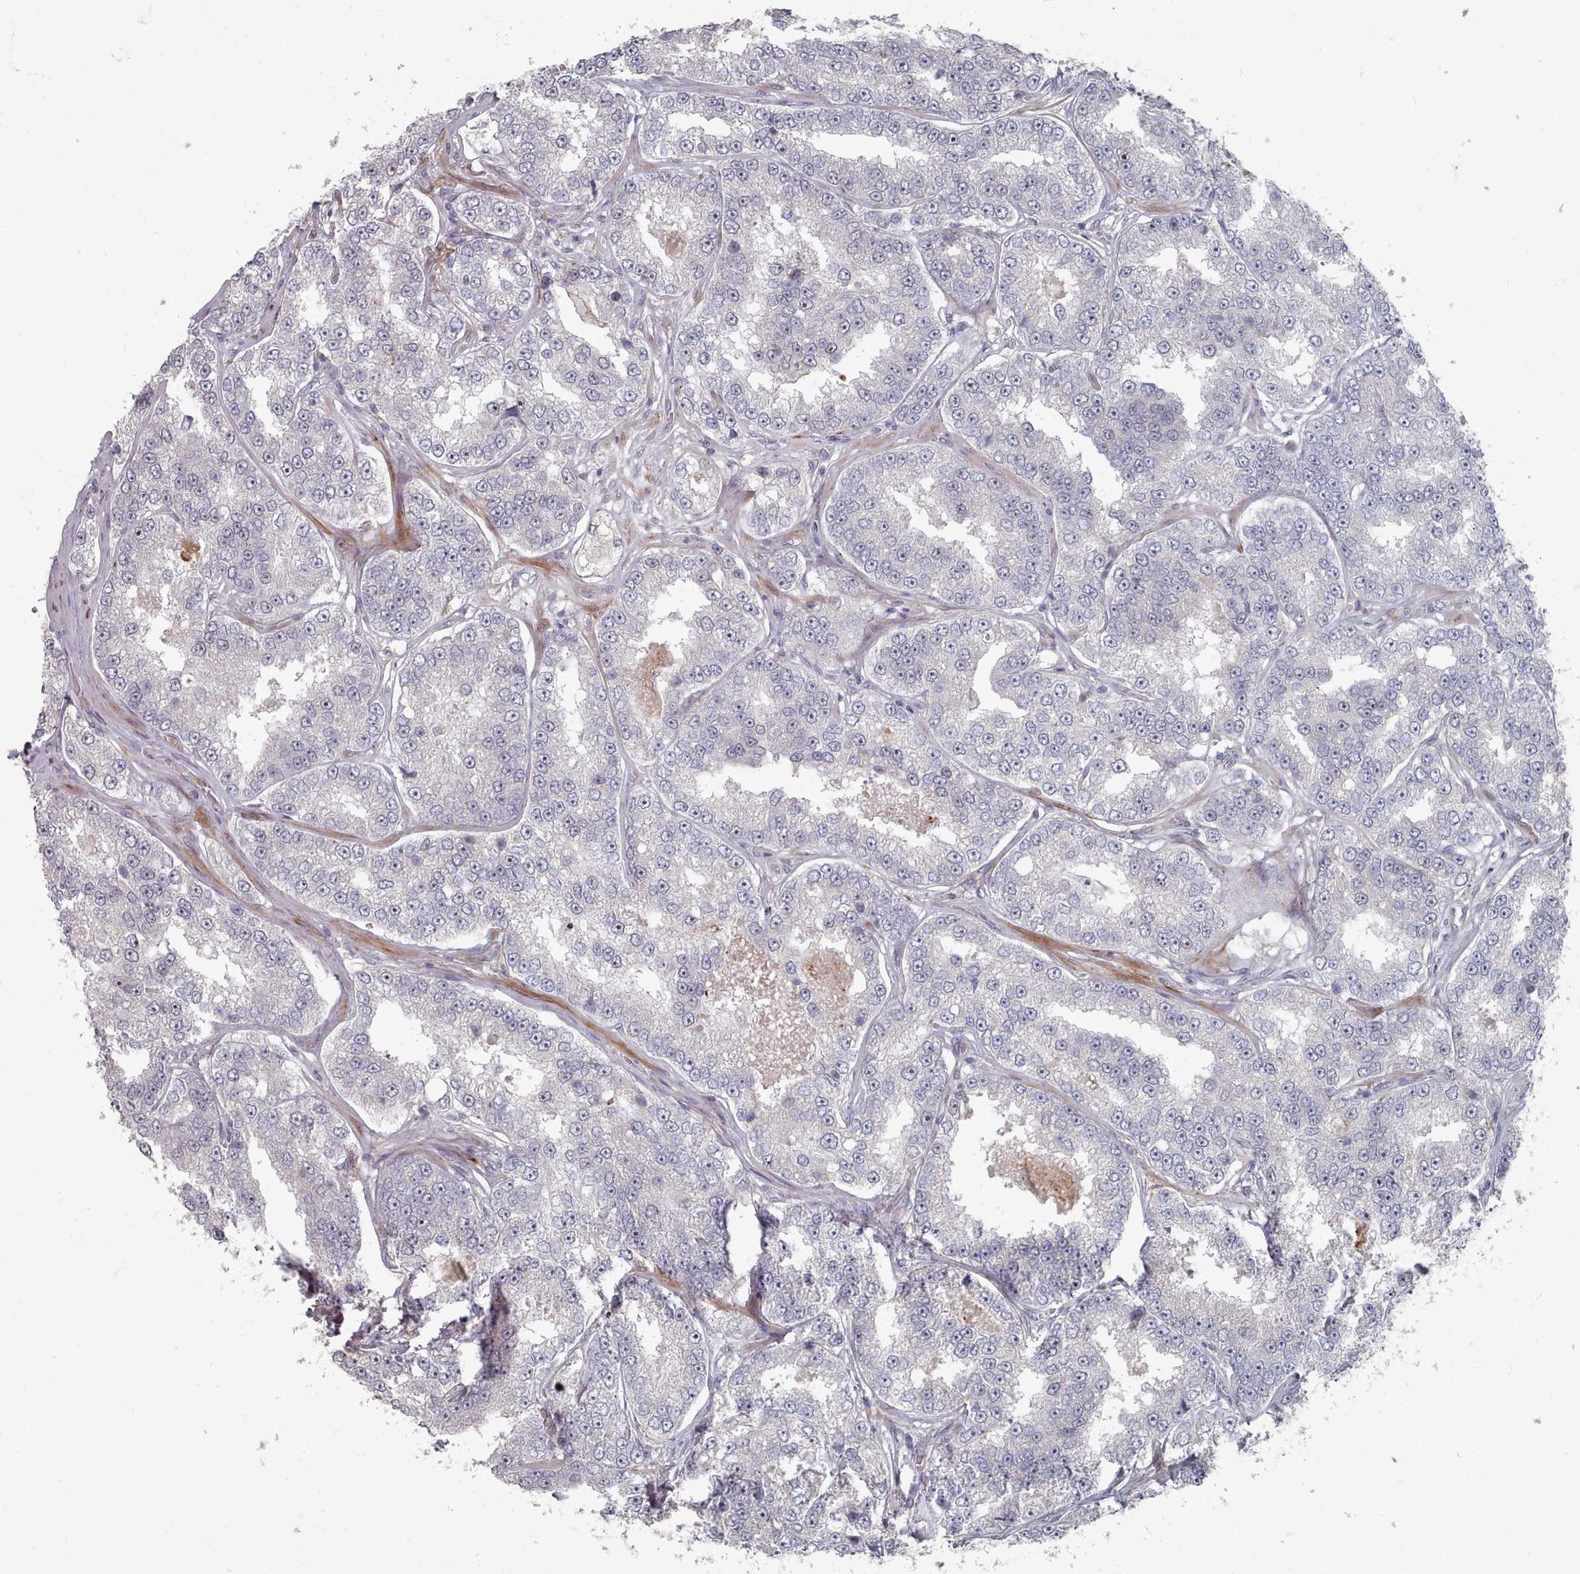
{"staining": {"intensity": "negative", "quantity": "none", "location": "none"}, "tissue": "prostate cancer", "cell_type": "Tumor cells", "image_type": "cancer", "snomed": [{"axis": "morphology", "description": "Normal tissue, NOS"}, {"axis": "morphology", "description": "Adenocarcinoma, High grade"}, {"axis": "topography", "description": "Prostate"}], "caption": "Tumor cells show no significant protein positivity in high-grade adenocarcinoma (prostate). (Stains: DAB (3,3'-diaminobenzidine) immunohistochemistry with hematoxylin counter stain, Microscopy: brightfield microscopy at high magnification).", "gene": "COL8A2", "patient": {"sex": "male", "age": 83}}